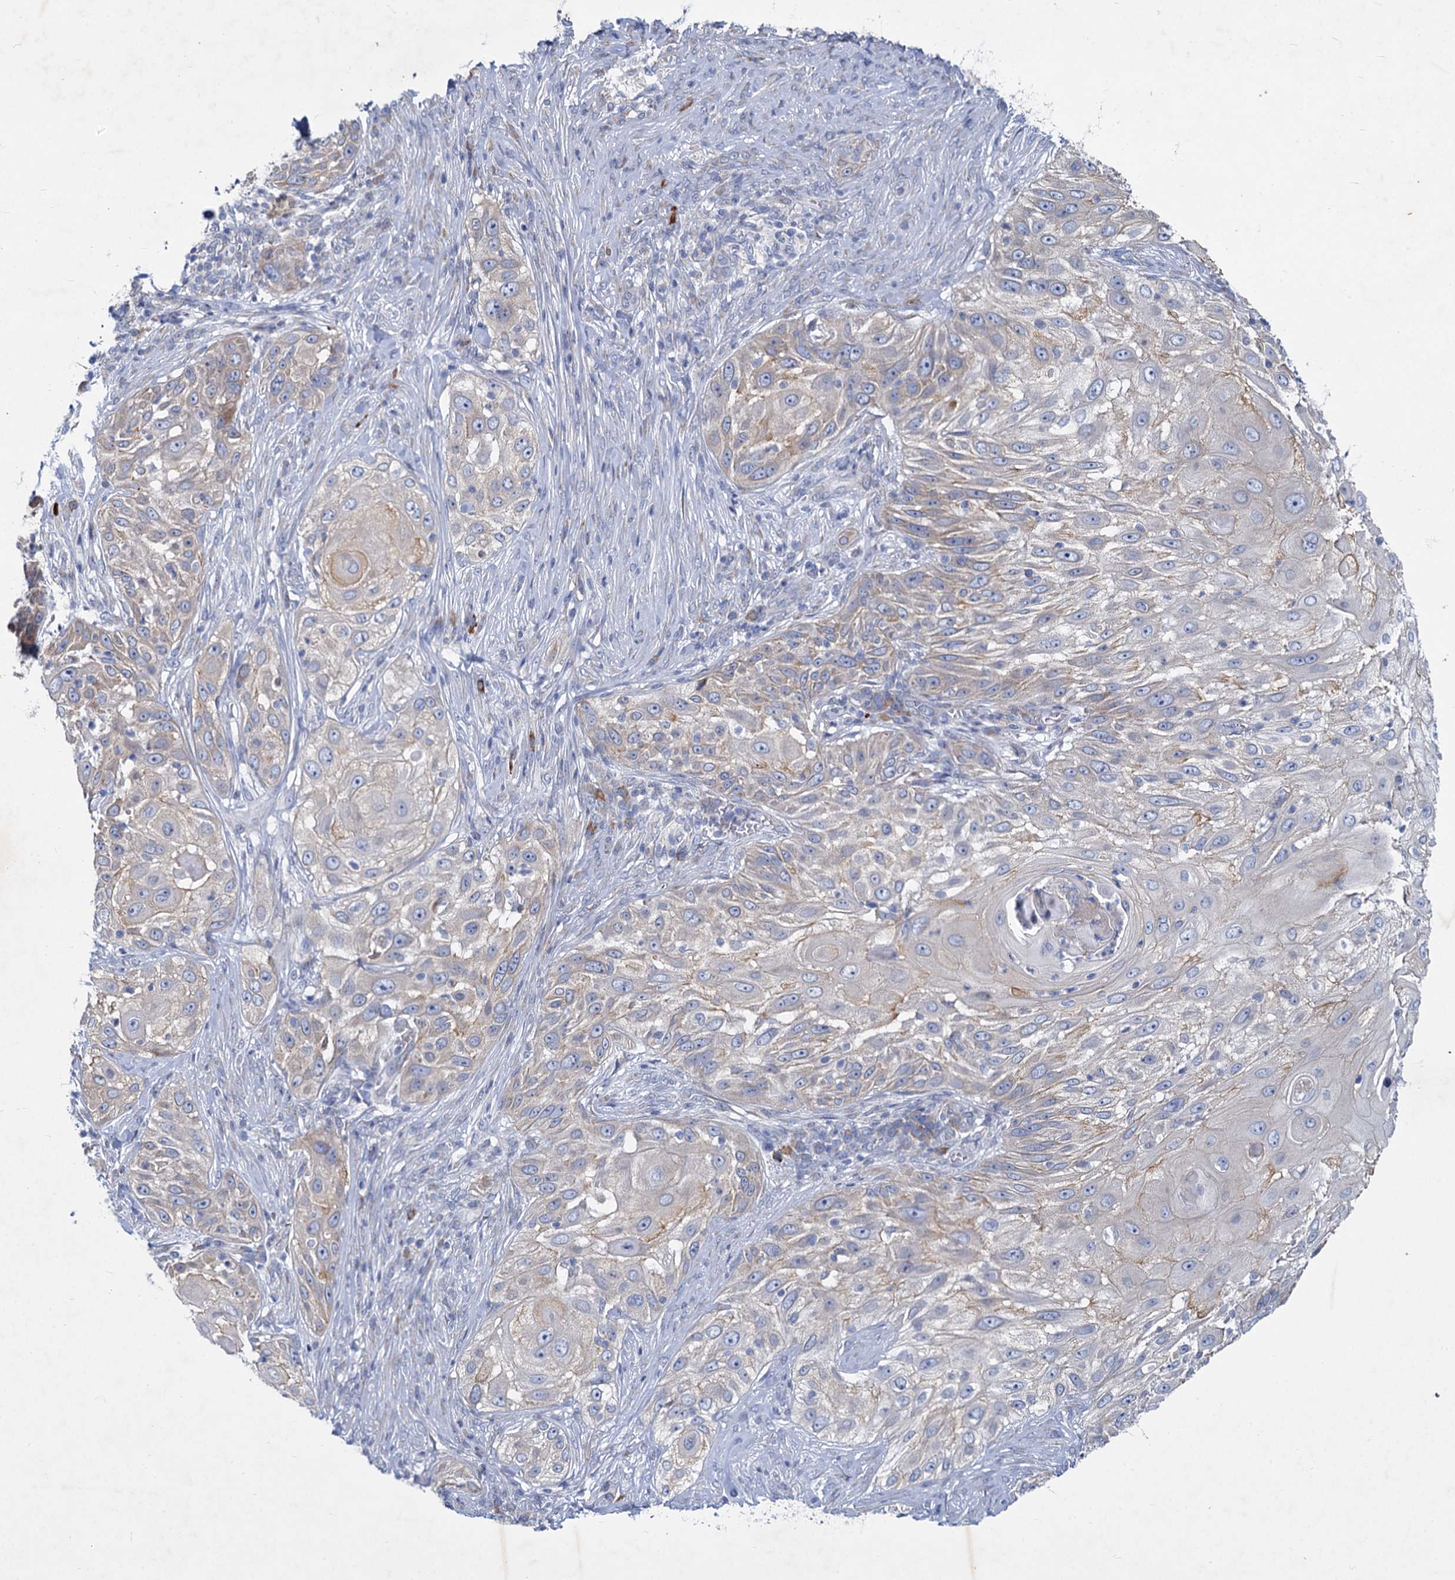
{"staining": {"intensity": "negative", "quantity": "none", "location": "none"}, "tissue": "skin cancer", "cell_type": "Tumor cells", "image_type": "cancer", "snomed": [{"axis": "morphology", "description": "Squamous cell carcinoma, NOS"}, {"axis": "topography", "description": "Skin"}], "caption": "The image reveals no significant expression in tumor cells of squamous cell carcinoma (skin).", "gene": "PRSS35", "patient": {"sex": "female", "age": 44}}